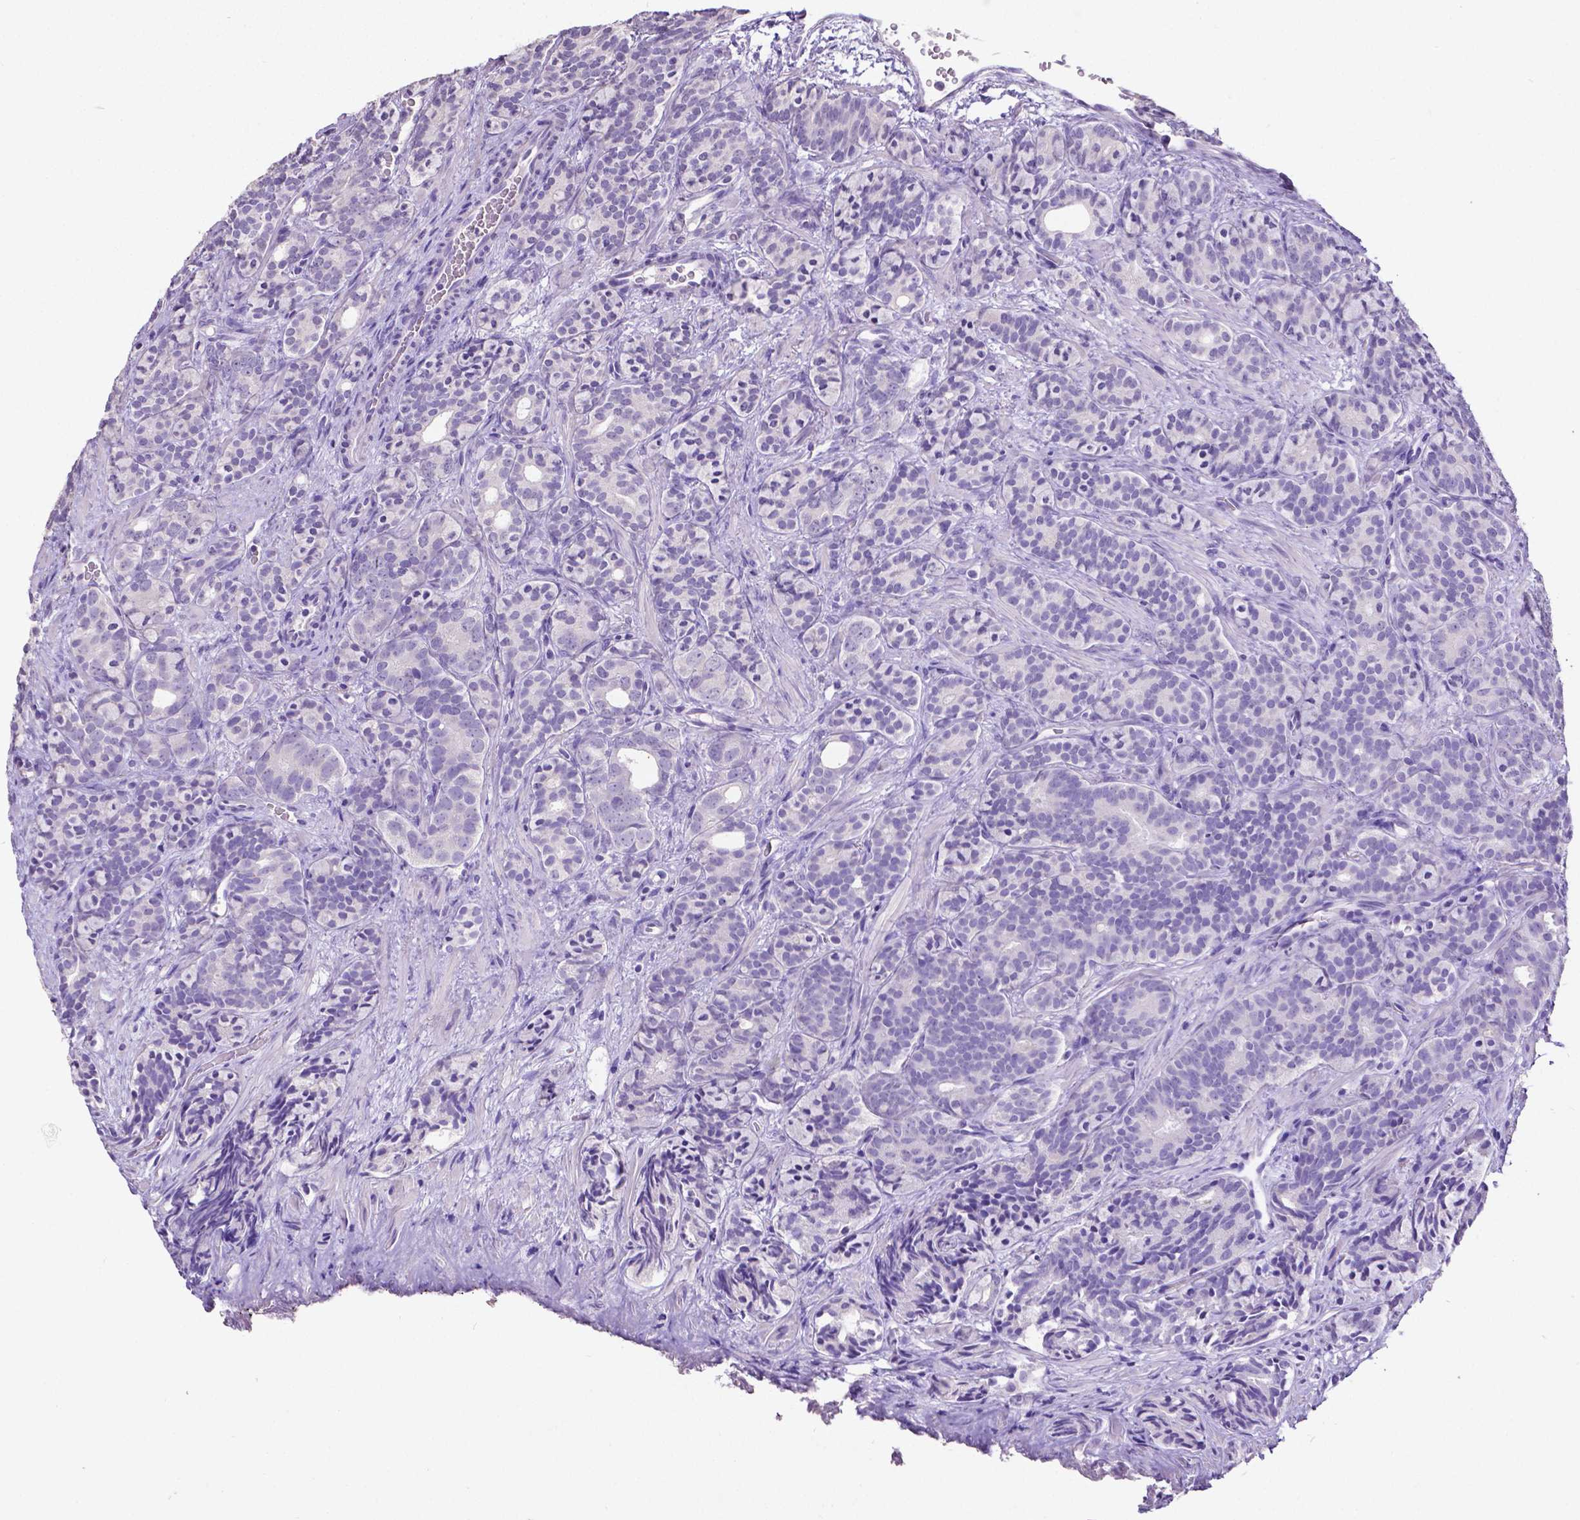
{"staining": {"intensity": "negative", "quantity": "none", "location": "none"}, "tissue": "prostate cancer", "cell_type": "Tumor cells", "image_type": "cancer", "snomed": [{"axis": "morphology", "description": "Adenocarcinoma, High grade"}, {"axis": "topography", "description": "Prostate"}], "caption": "Photomicrograph shows no protein staining in tumor cells of prostate cancer tissue.", "gene": "SATB2", "patient": {"sex": "male", "age": 84}}